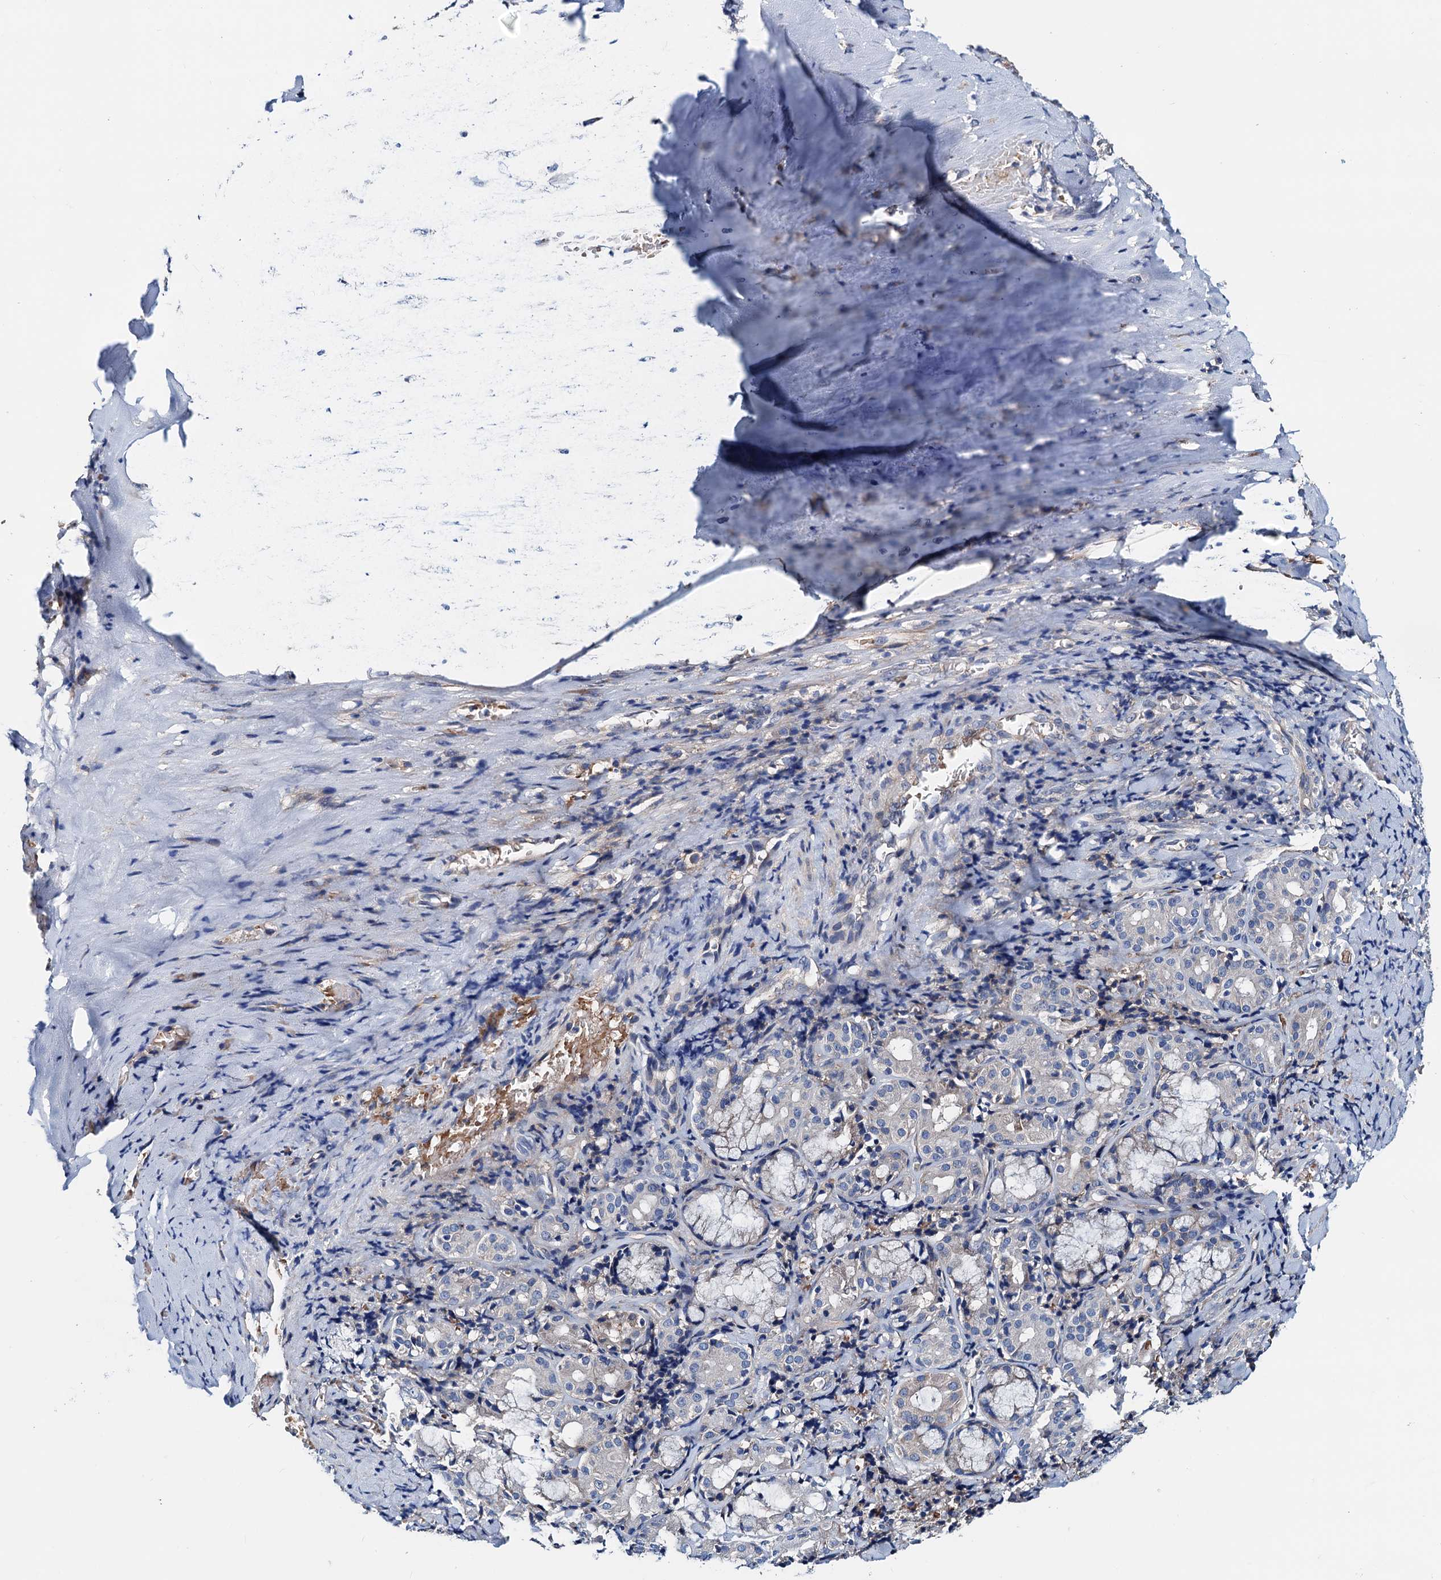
{"staining": {"intensity": "negative", "quantity": "none", "location": "none"}, "tissue": "adipose tissue", "cell_type": "Adipocytes", "image_type": "normal", "snomed": [{"axis": "morphology", "description": "Normal tissue, NOS"}, {"axis": "morphology", "description": "Basal cell carcinoma"}, {"axis": "topography", "description": "Cartilage tissue"}, {"axis": "topography", "description": "Nasopharynx"}, {"axis": "topography", "description": "Oral tissue"}], "caption": "Immunohistochemistry photomicrograph of normal adipose tissue: adipose tissue stained with DAB shows no significant protein staining in adipocytes. (DAB (3,3'-diaminobenzidine) IHC visualized using brightfield microscopy, high magnification).", "gene": "GCOM1", "patient": {"sex": "female", "age": 77}}